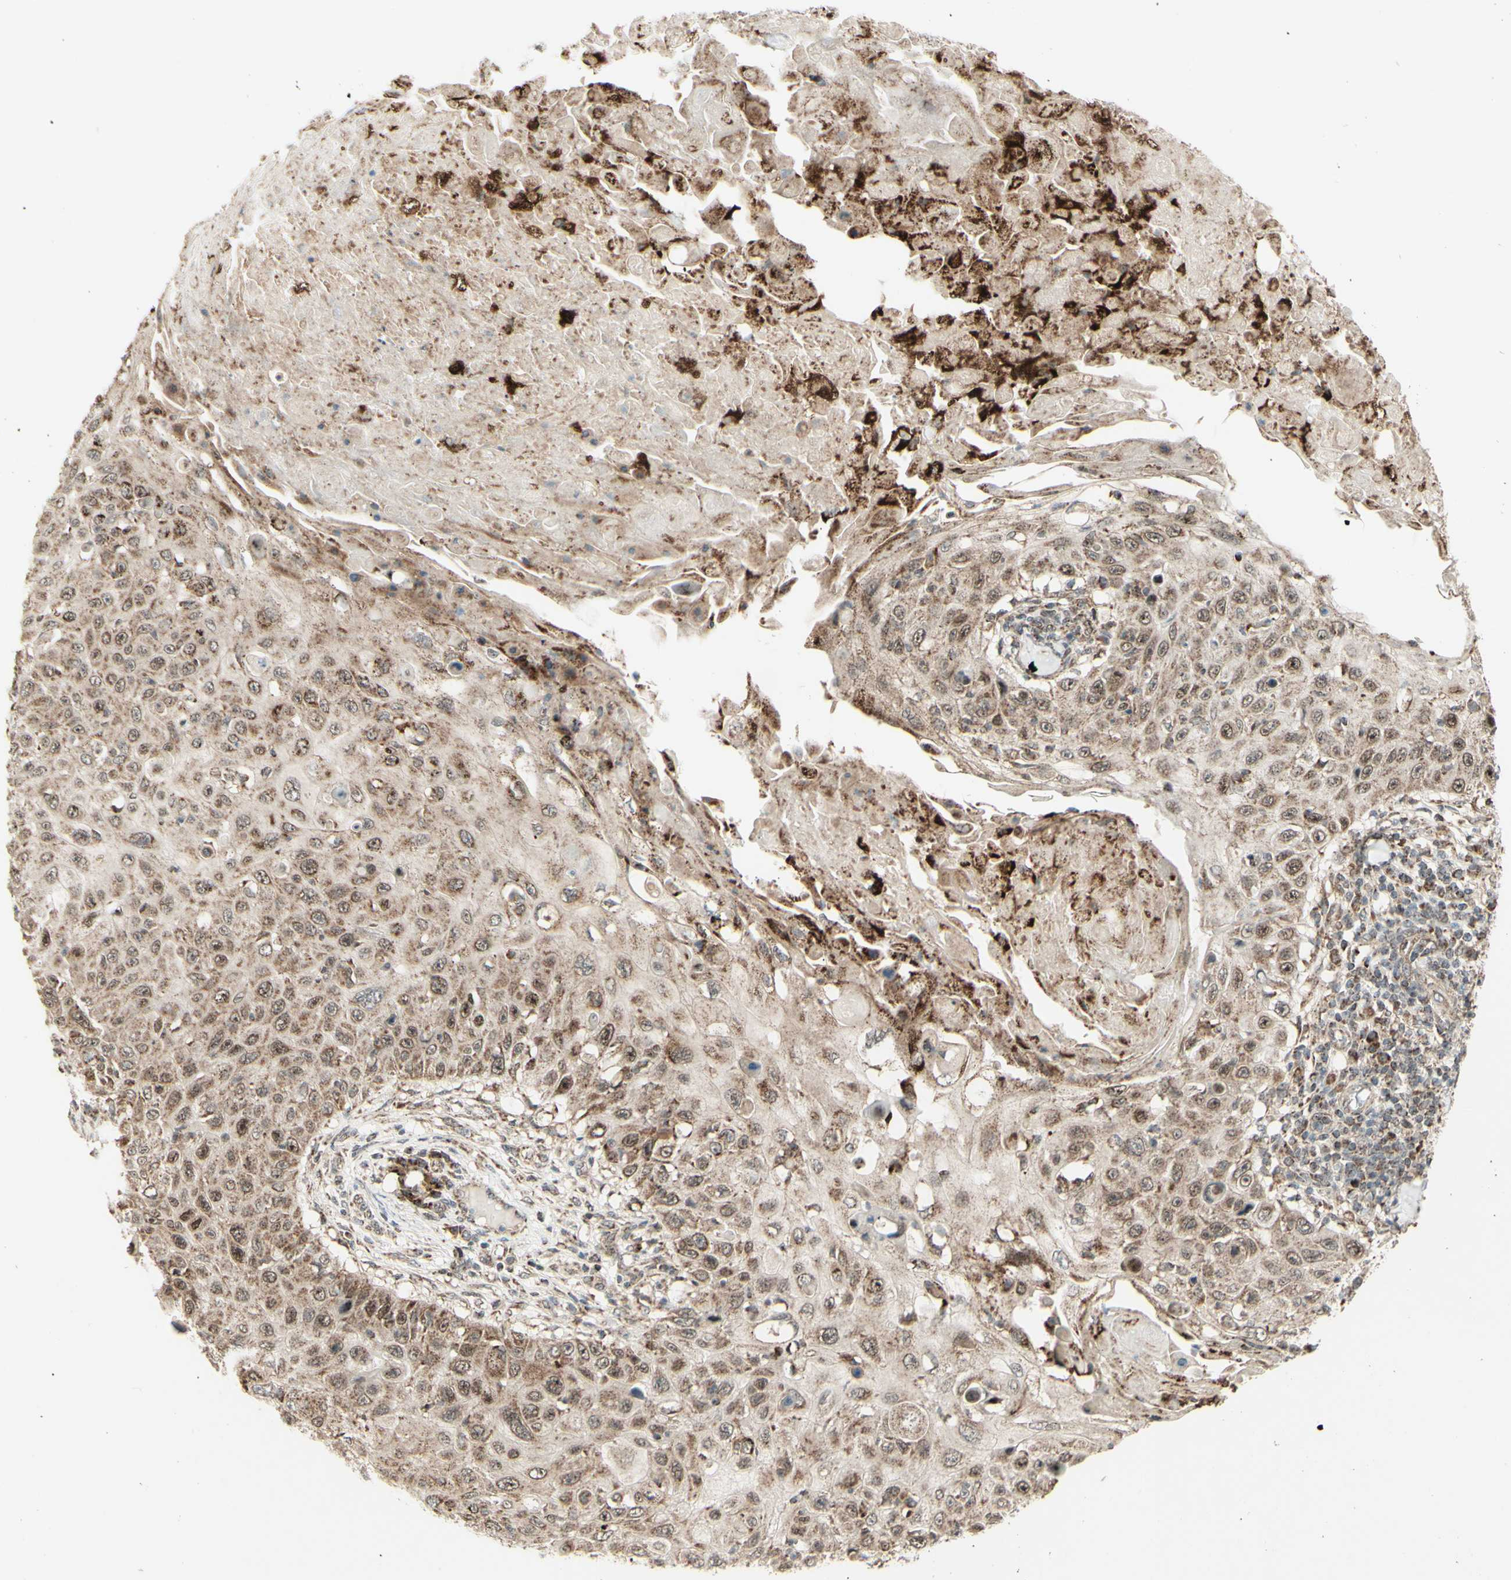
{"staining": {"intensity": "moderate", "quantity": ">75%", "location": "cytoplasmic/membranous,nuclear"}, "tissue": "skin cancer", "cell_type": "Tumor cells", "image_type": "cancer", "snomed": [{"axis": "morphology", "description": "Squamous cell carcinoma, NOS"}, {"axis": "topography", "description": "Skin"}], "caption": "Skin cancer stained with a protein marker demonstrates moderate staining in tumor cells.", "gene": "DHRS3", "patient": {"sex": "male", "age": 86}}